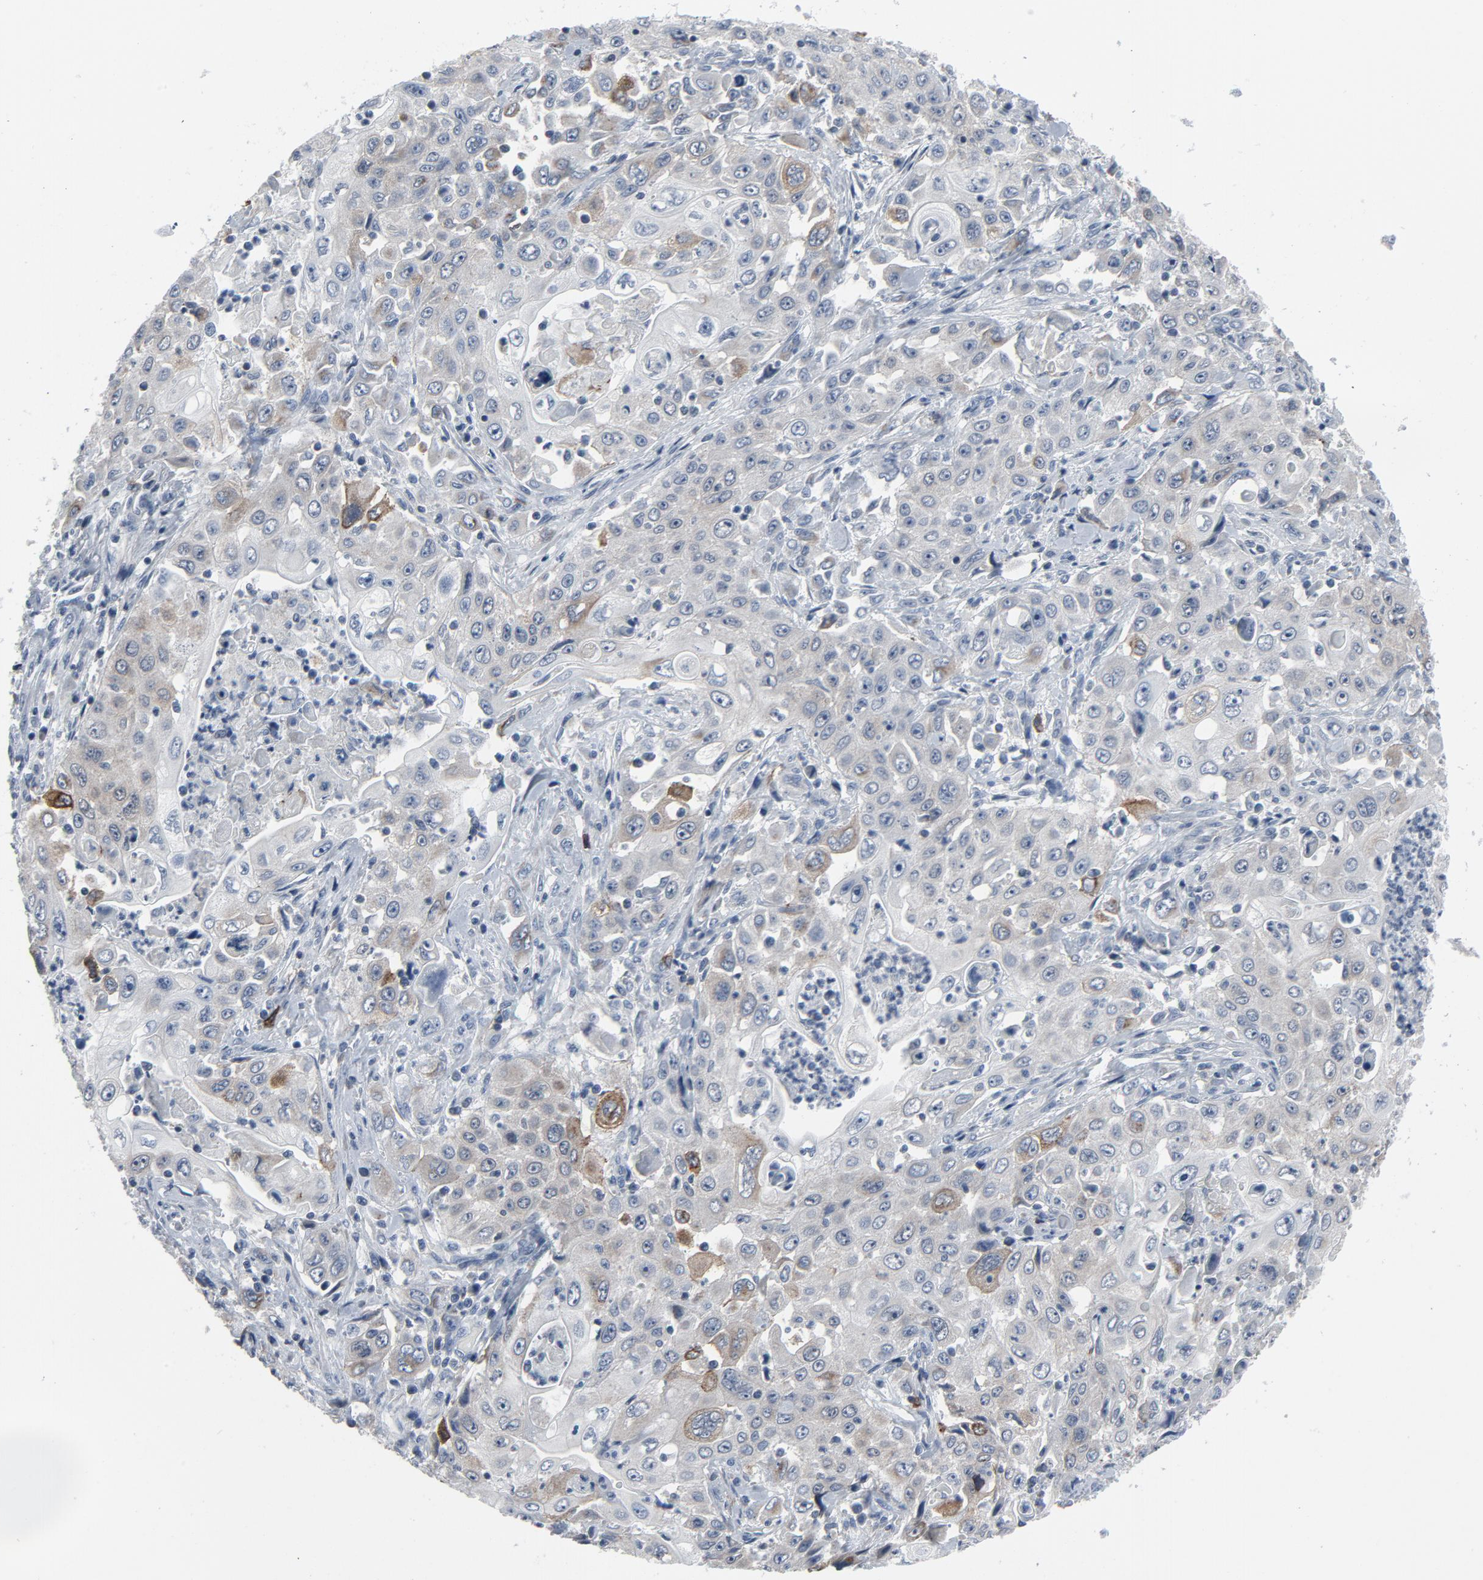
{"staining": {"intensity": "moderate", "quantity": "<25%", "location": "cytoplasmic/membranous"}, "tissue": "pancreatic cancer", "cell_type": "Tumor cells", "image_type": "cancer", "snomed": [{"axis": "morphology", "description": "Adenocarcinoma, NOS"}, {"axis": "topography", "description": "Pancreas"}], "caption": "Tumor cells demonstrate moderate cytoplasmic/membranous expression in about <25% of cells in pancreatic adenocarcinoma.", "gene": "GPX2", "patient": {"sex": "male", "age": 70}}